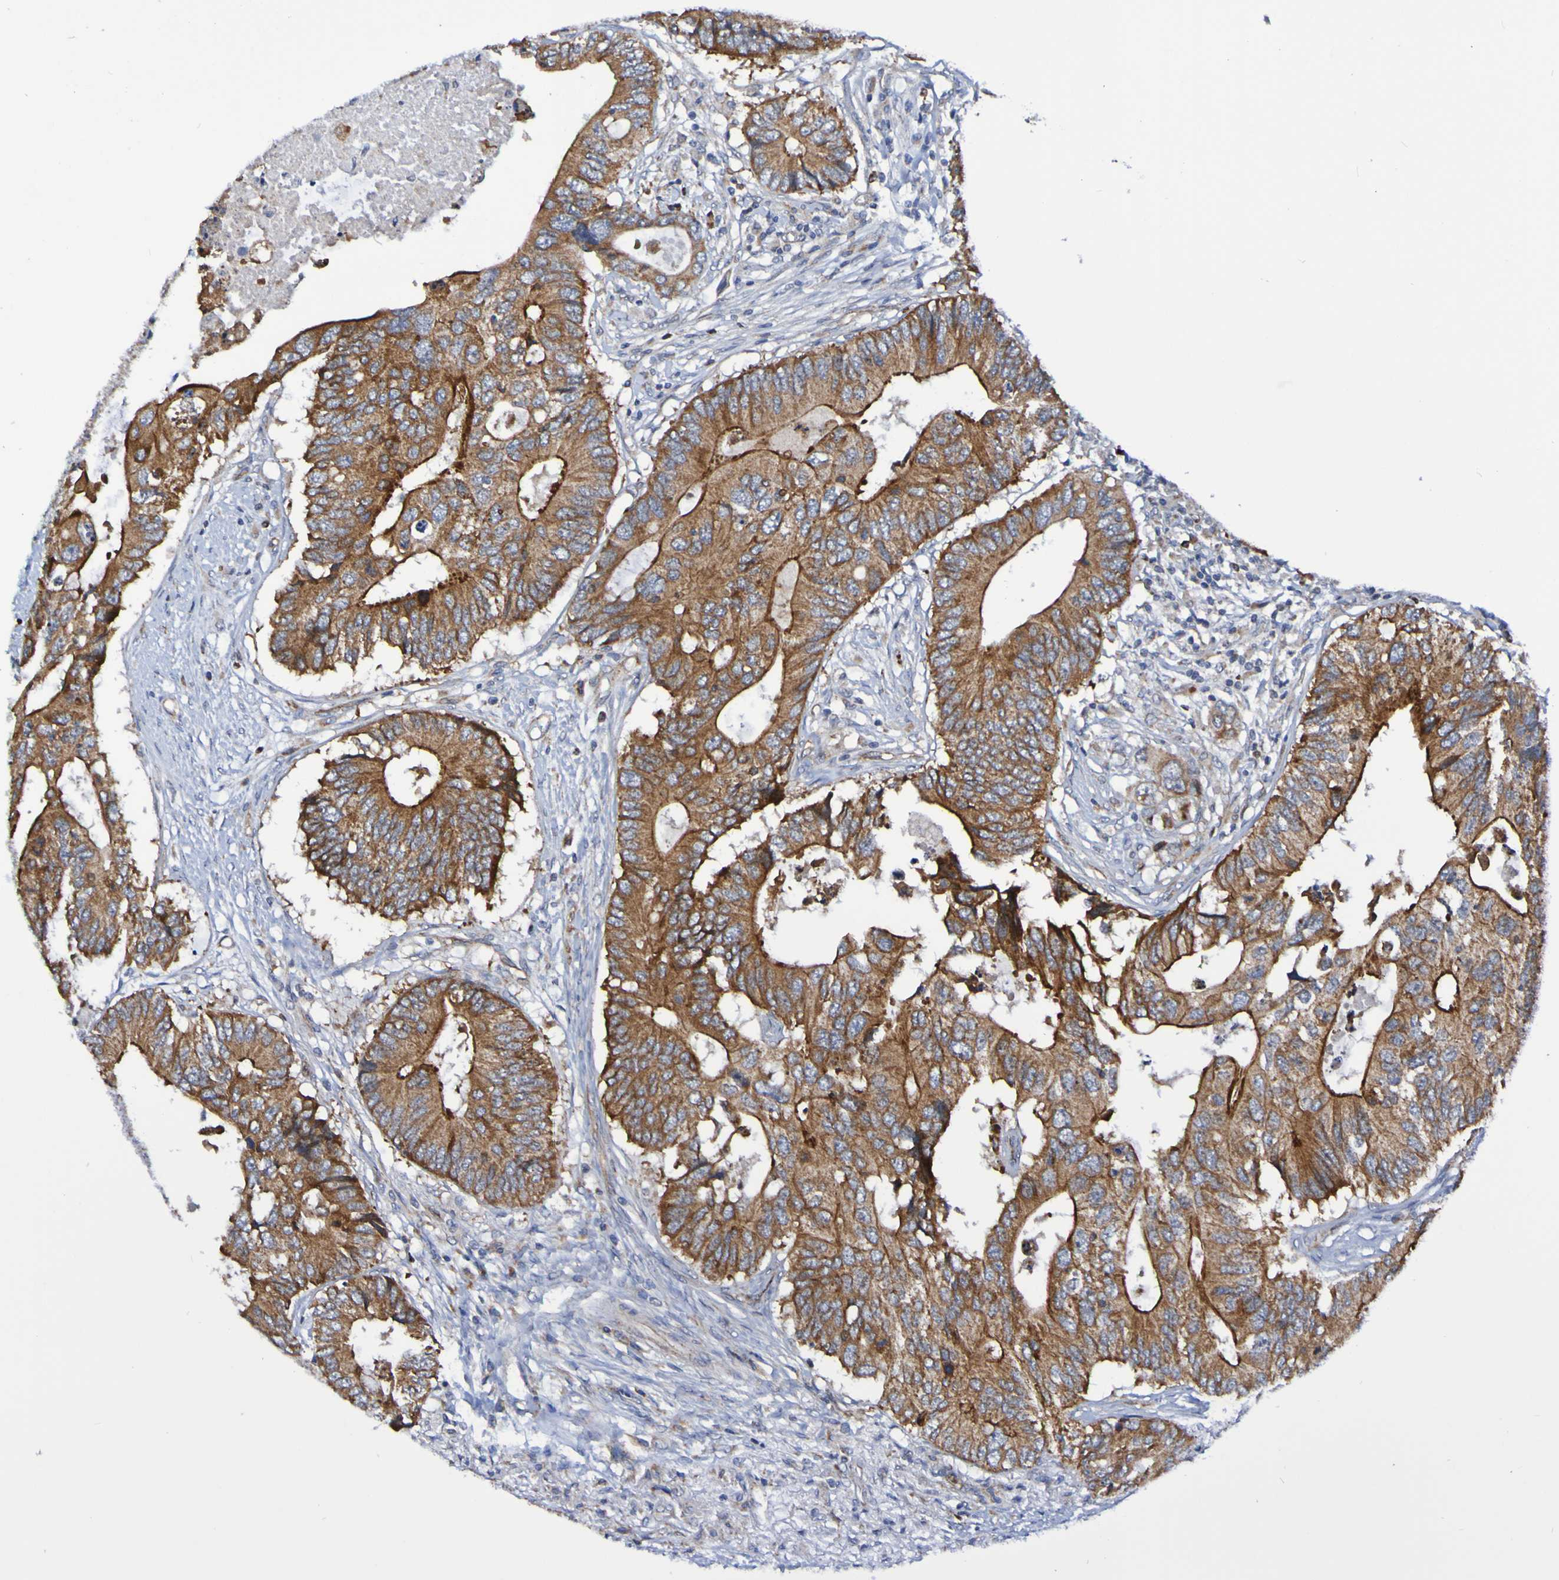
{"staining": {"intensity": "strong", "quantity": ">75%", "location": "cytoplasmic/membranous"}, "tissue": "colorectal cancer", "cell_type": "Tumor cells", "image_type": "cancer", "snomed": [{"axis": "morphology", "description": "Adenocarcinoma, NOS"}, {"axis": "topography", "description": "Colon"}], "caption": "Colorectal cancer was stained to show a protein in brown. There is high levels of strong cytoplasmic/membranous staining in approximately >75% of tumor cells. (IHC, brightfield microscopy, high magnification).", "gene": "GJB1", "patient": {"sex": "male", "age": 71}}